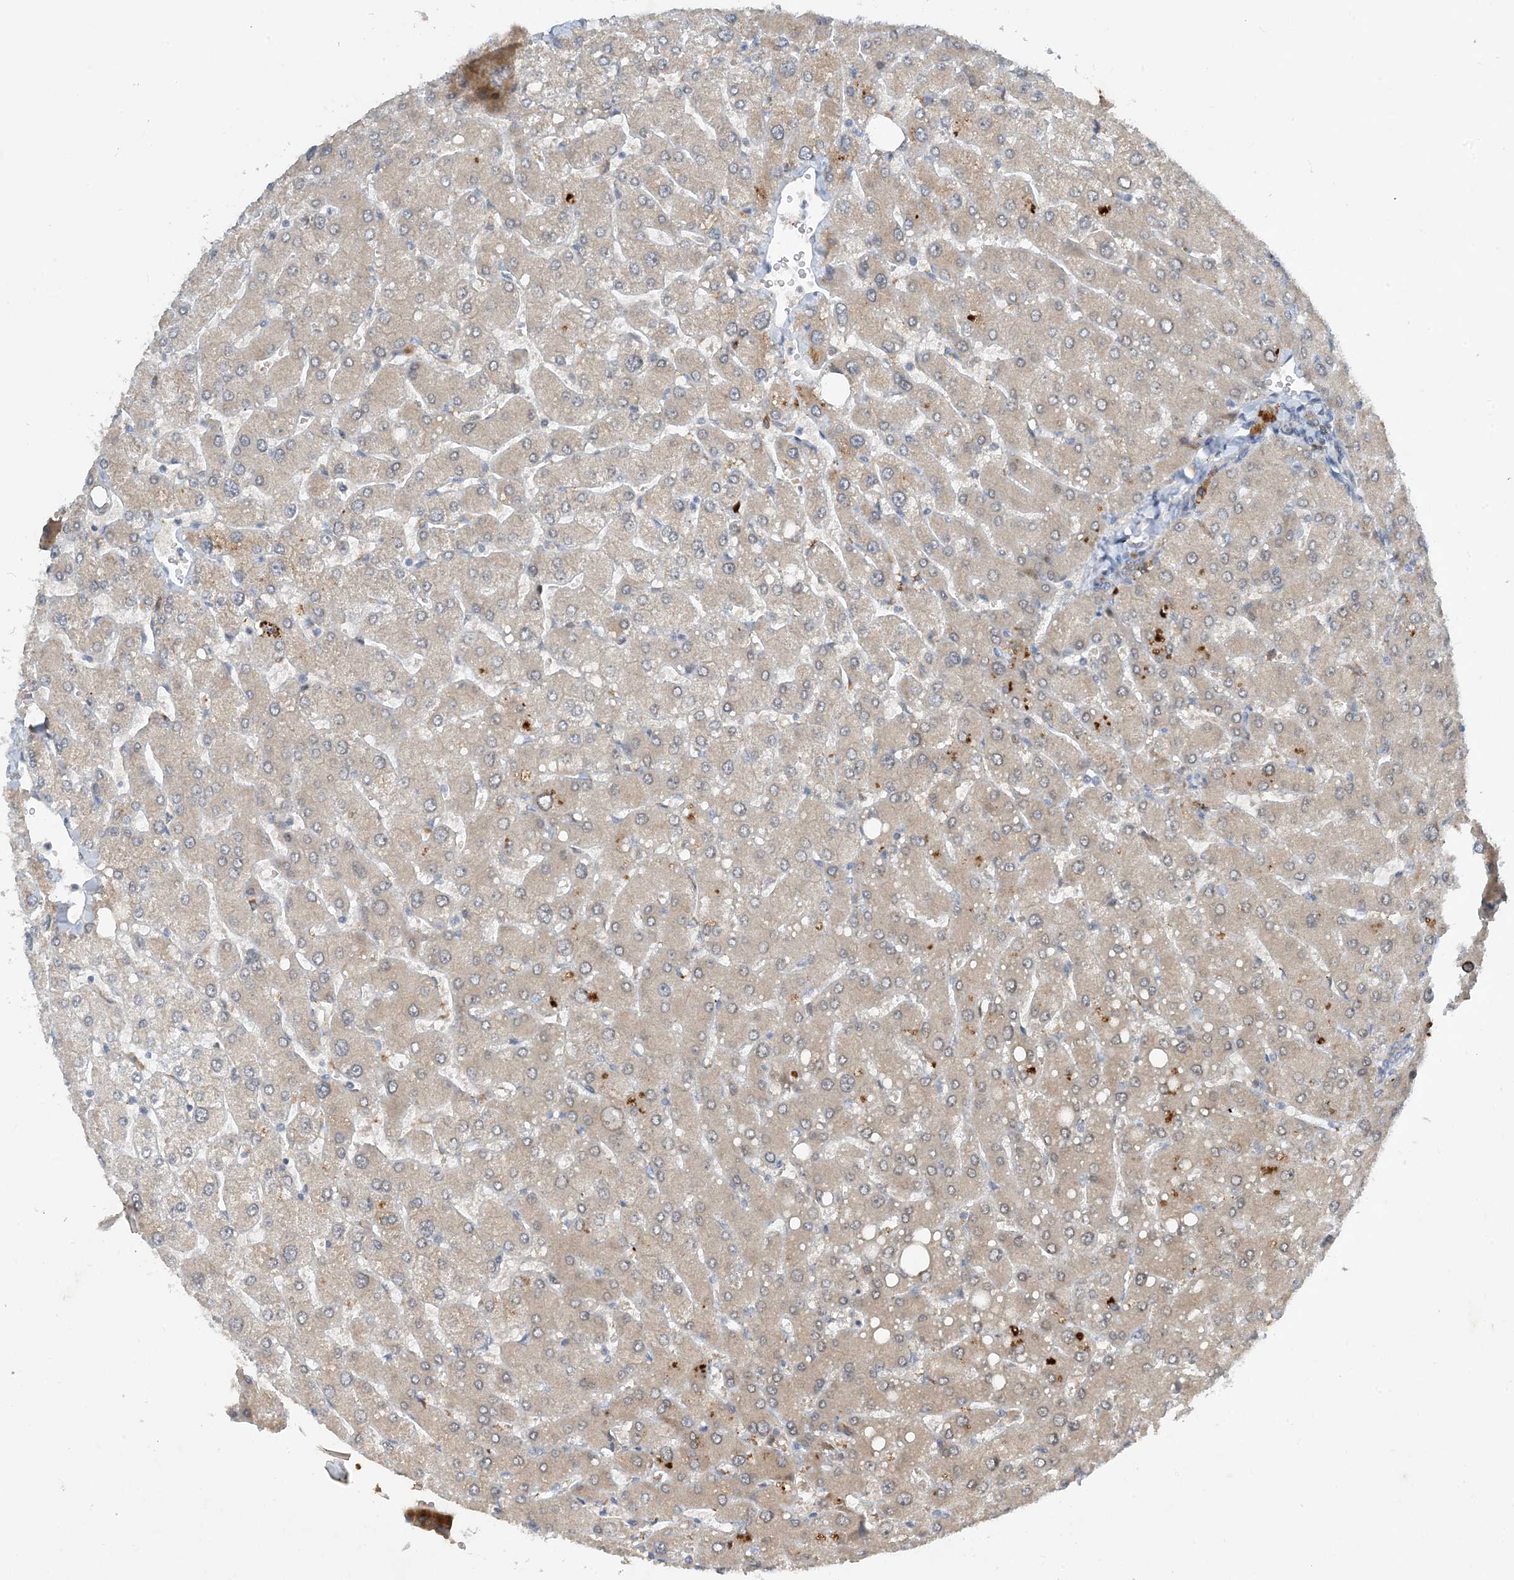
{"staining": {"intensity": "weak", "quantity": "25%-75%", "location": "cytoplasmic/membranous"}, "tissue": "liver", "cell_type": "Cholangiocytes", "image_type": "normal", "snomed": [{"axis": "morphology", "description": "Normal tissue, NOS"}, {"axis": "topography", "description": "Liver"}], "caption": "A brown stain highlights weak cytoplasmic/membranous positivity of a protein in cholangiocytes of normal human liver. (Stains: DAB in brown, nuclei in blue, Microscopy: brightfield microscopy at high magnification).", "gene": "PHOSPHO2", "patient": {"sex": "male", "age": 55}}